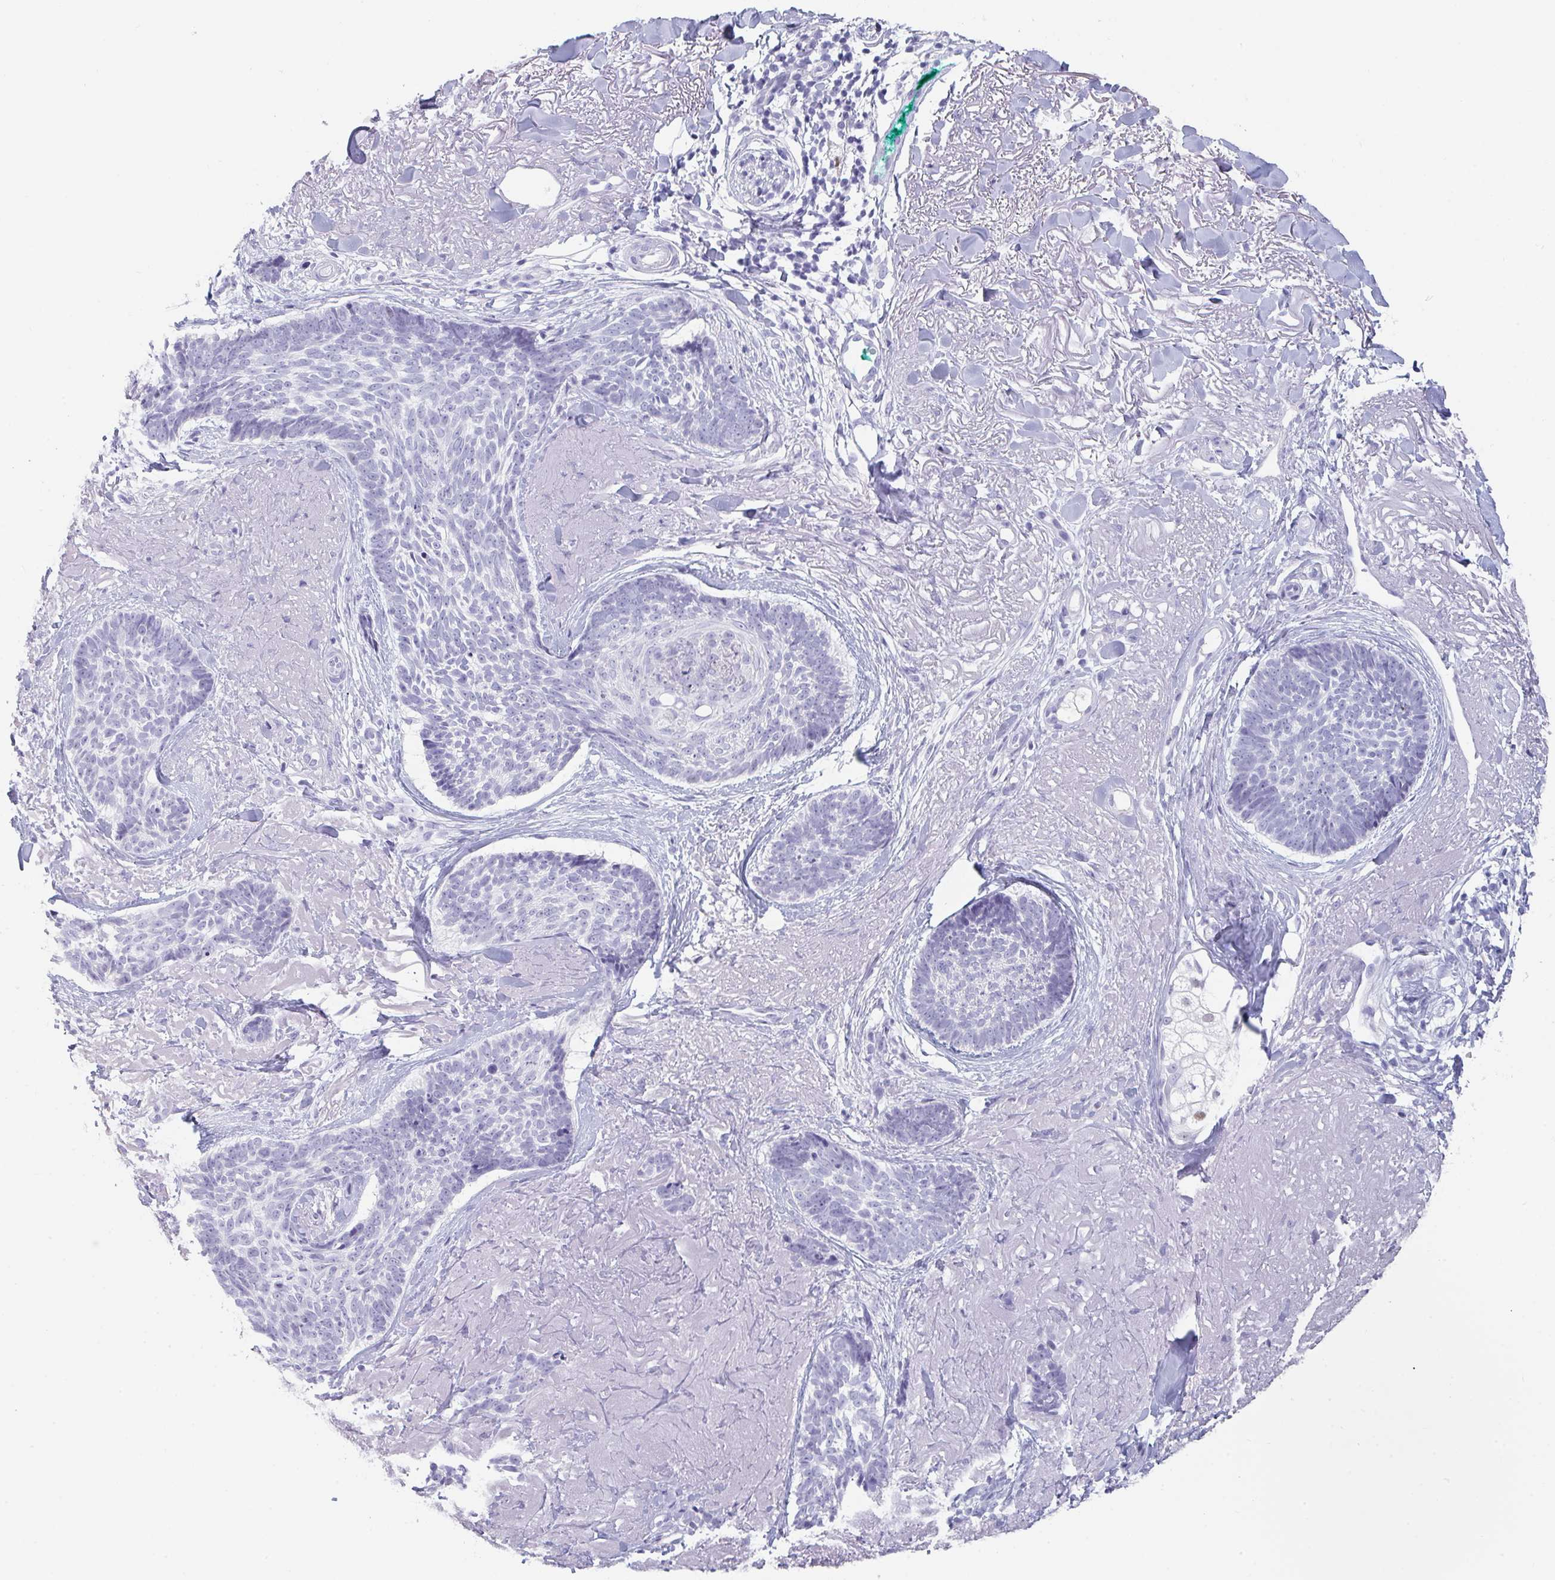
{"staining": {"intensity": "negative", "quantity": "none", "location": "none"}, "tissue": "skin cancer", "cell_type": "Tumor cells", "image_type": "cancer", "snomed": [{"axis": "morphology", "description": "Basal cell carcinoma"}, {"axis": "topography", "description": "Skin"}, {"axis": "topography", "description": "Skin of face"}, {"axis": "topography", "description": "Skin of nose"}], "caption": "There is no significant expression in tumor cells of skin cancer.", "gene": "RUBCN", "patient": {"sex": "female", "age": 86}}